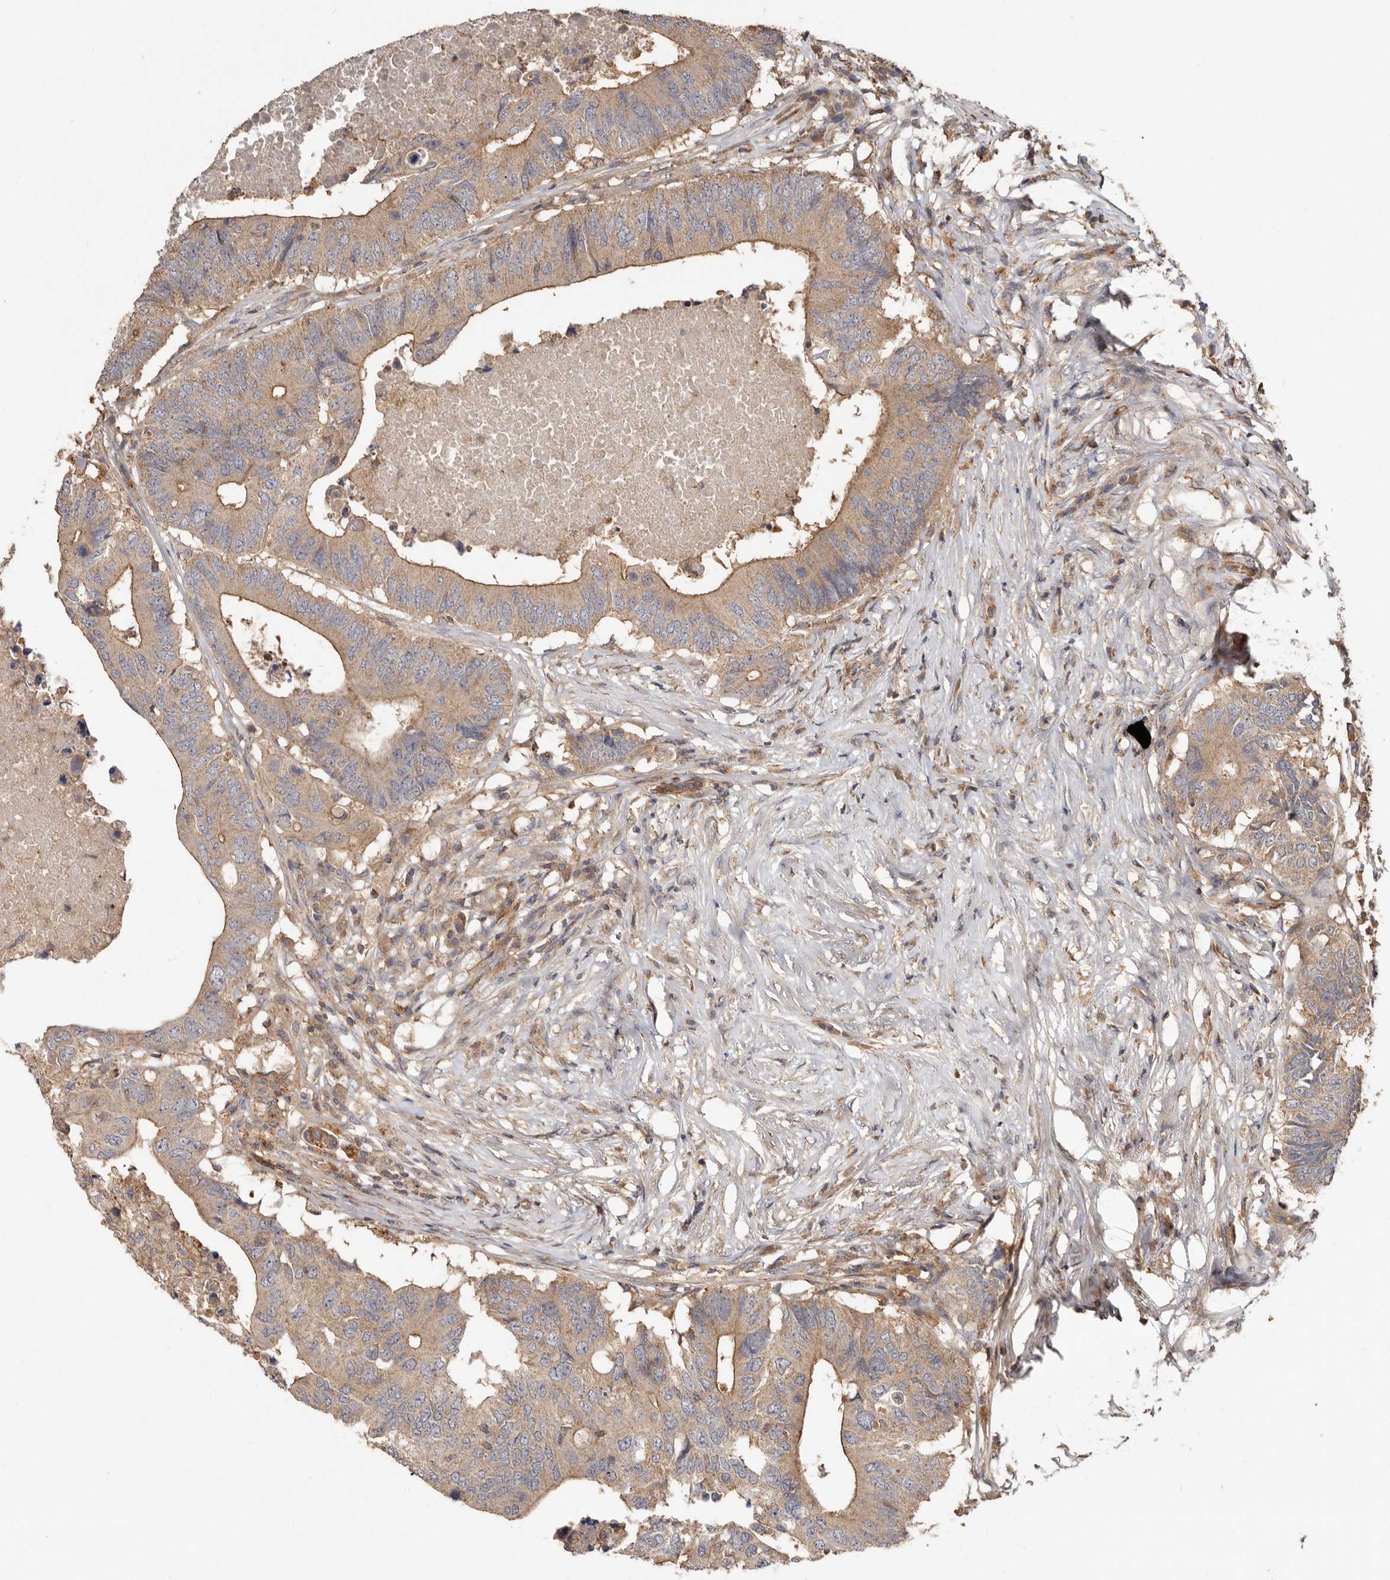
{"staining": {"intensity": "weak", "quantity": ">75%", "location": "cytoplasmic/membranous"}, "tissue": "colorectal cancer", "cell_type": "Tumor cells", "image_type": "cancer", "snomed": [{"axis": "morphology", "description": "Adenocarcinoma, NOS"}, {"axis": "topography", "description": "Colon"}], "caption": "Immunohistochemistry staining of colorectal adenocarcinoma, which exhibits low levels of weak cytoplasmic/membranous positivity in approximately >75% of tumor cells indicating weak cytoplasmic/membranous protein expression. The staining was performed using DAB (3,3'-diaminobenzidine) (brown) for protein detection and nuclei were counterstained in hematoxylin (blue).", "gene": "RWDD1", "patient": {"sex": "male", "age": 71}}